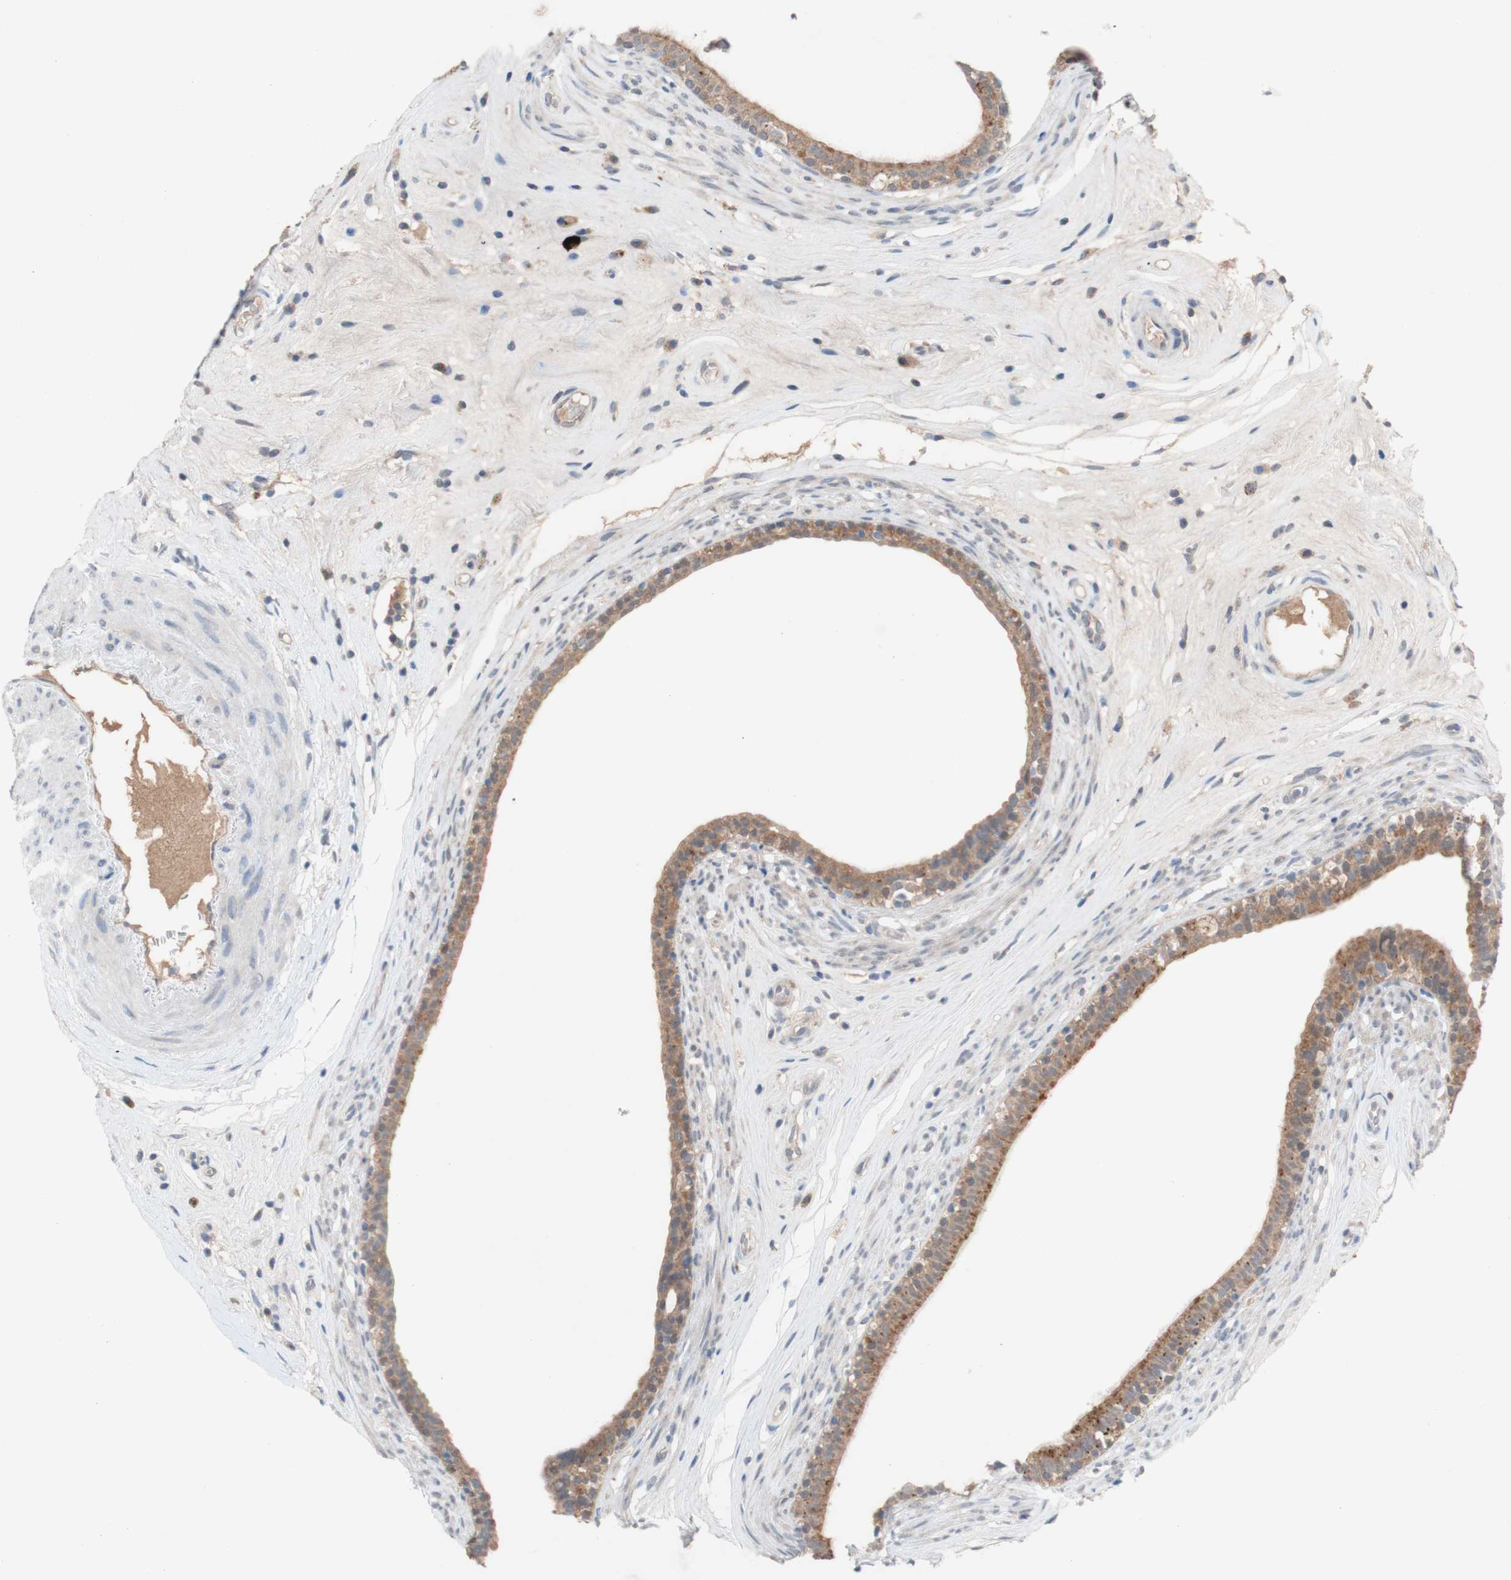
{"staining": {"intensity": "moderate", "quantity": ">75%", "location": "cytoplasmic/membranous"}, "tissue": "epididymis", "cell_type": "Glandular cells", "image_type": "normal", "snomed": [{"axis": "morphology", "description": "Normal tissue, NOS"}, {"axis": "morphology", "description": "Inflammation, NOS"}, {"axis": "topography", "description": "Epididymis"}], "caption": "Glandular cells demonstrate medium levels of moderate cytoplasmic/membranous expression in approximately >75% of cells in normal epididymis. Nuclei are stained in blue.", "gene": "PEX2", "patient": {"sex": "male", "age": 84}}